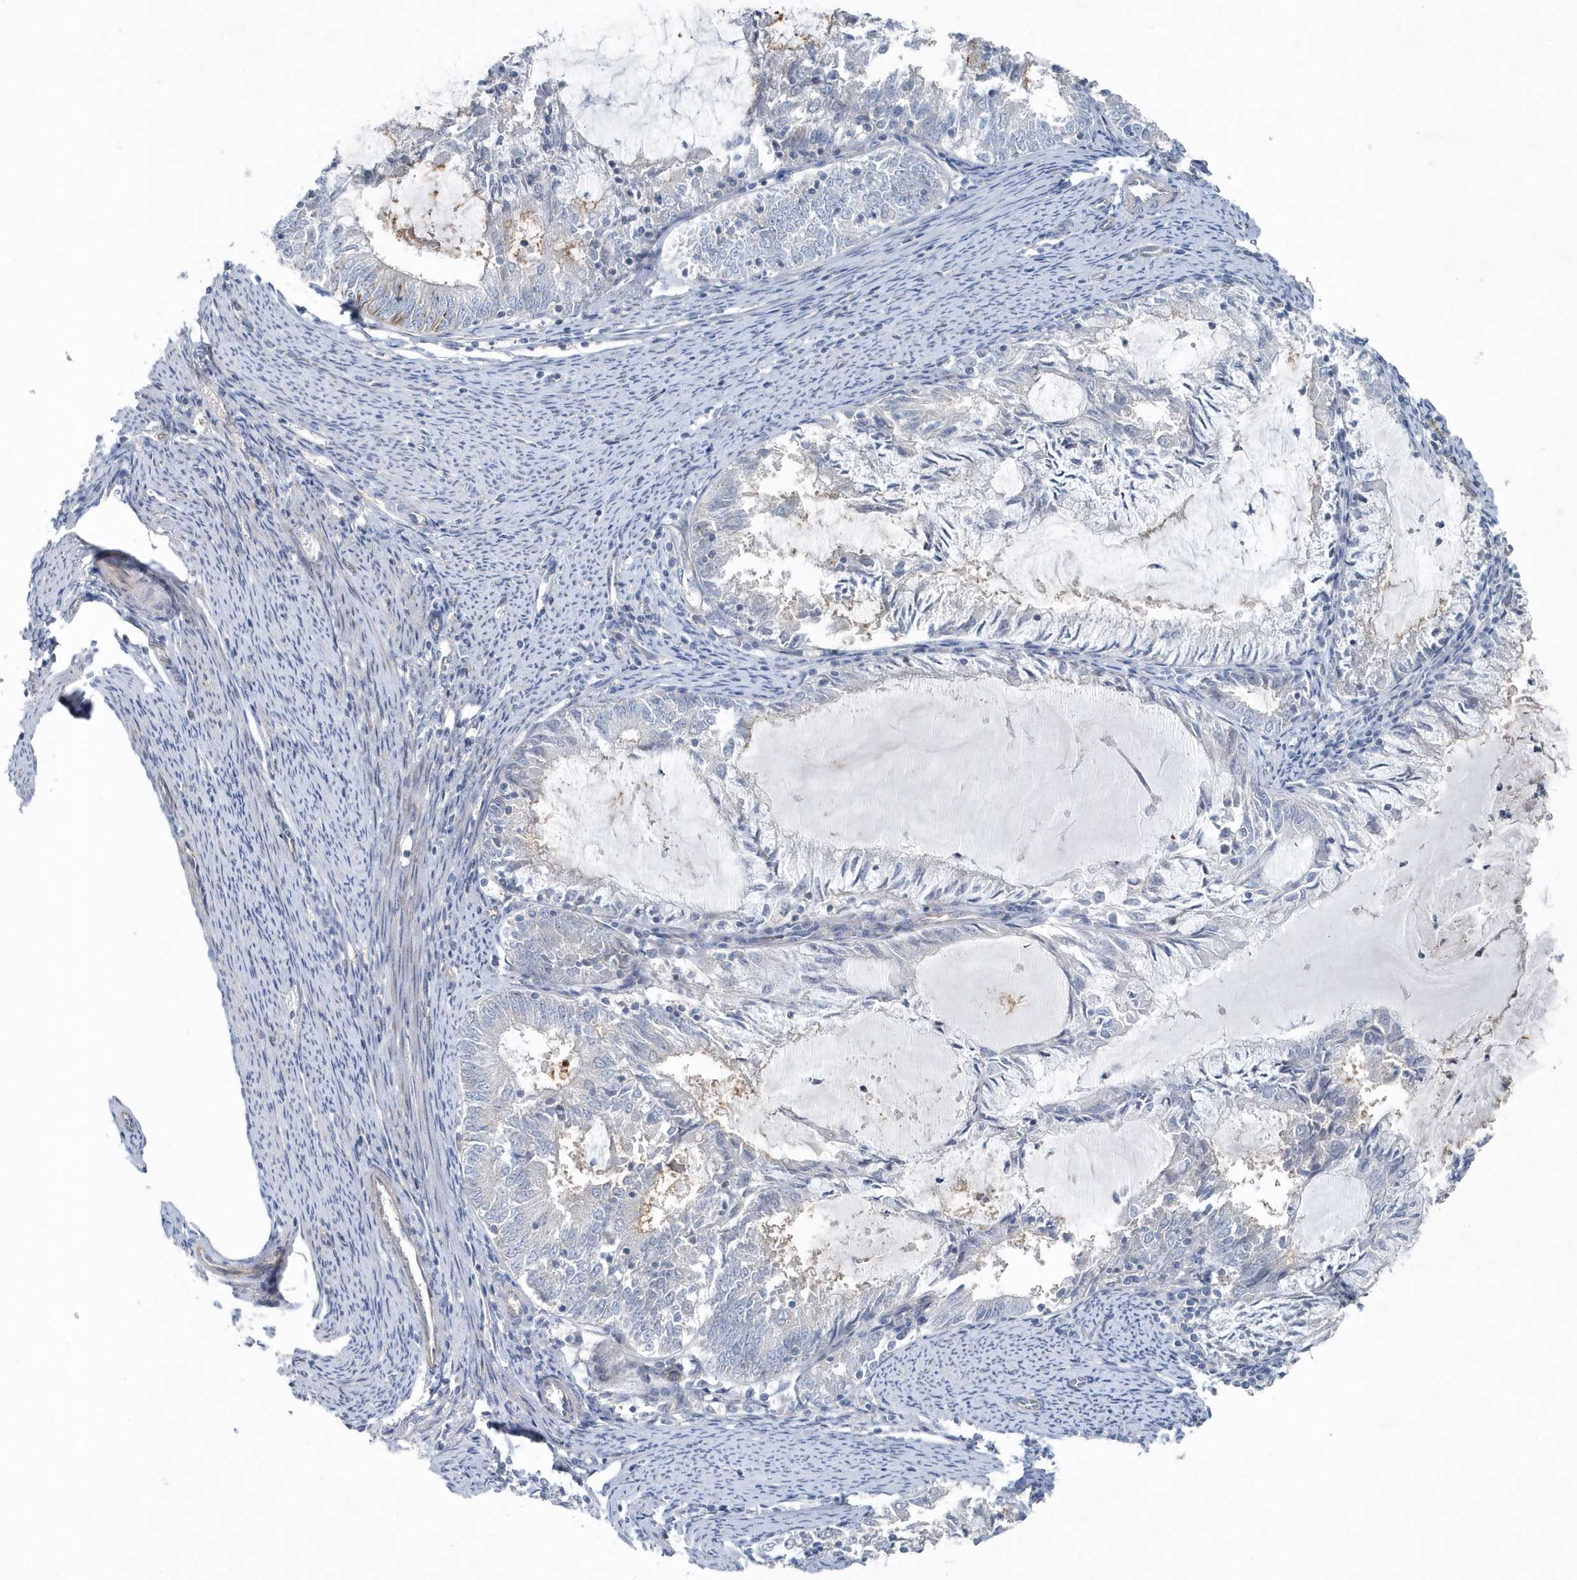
{"staining": {"intensity": "negative", "quantity": "none", "location": "none"}, "tissue": "endometrial cancer", "cell_type": "Tumor cells", "image_type": "cancer", "snomed": [{"axis": "morphology", "description": "Adenocarcinoma, NOS"}, {"axis": "topography", "description": "Endometrium"}], "caption": "Tumor cells are negative for brown protein staining in endometrial cancer.", "gene": "MCC", "patient": {"sex": "female", "age": 57}}